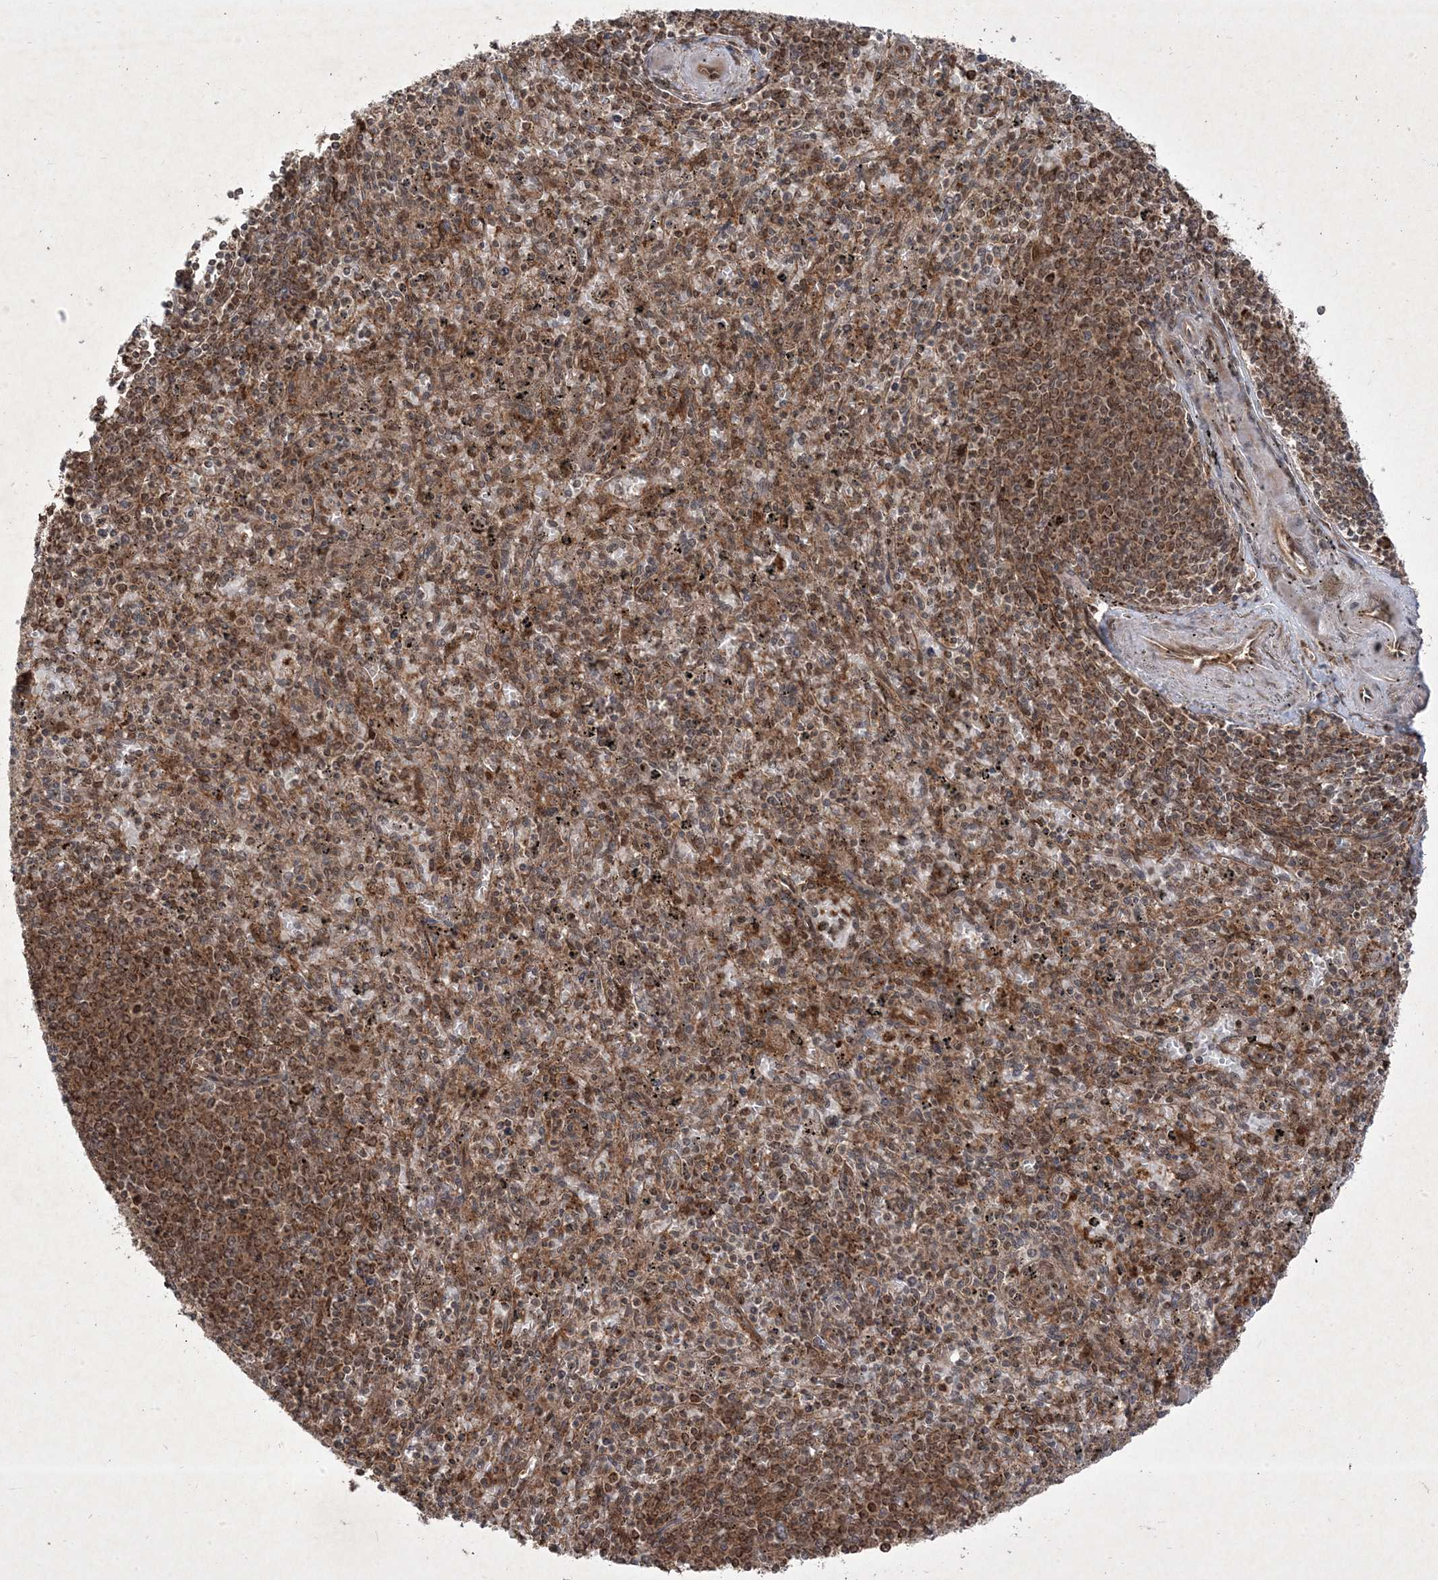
{"staining": {"intensity": "moderate", "quantity": "25%-75%", "location": "cytoplasmic/membranous"}, "tissue": "spleen", "cell_type": "Cells in red pulp", "image_type": "normal", "snomed": [{"axis": "morphology", "description": "Normal tissue, NOS"}, {"axis": "topography", "description": "Spleen"}], "caption": "Immunohistochemistry (IHC) photomicrograph of normal spleen stained for a protein (brown), which displays medium levels of moderate cytoplasmic/membranous expression in approximately 25%-75% of cells in red pulp.", "gene": "PLEKHM2", "patient": {"sex": "male", "age": 72}}